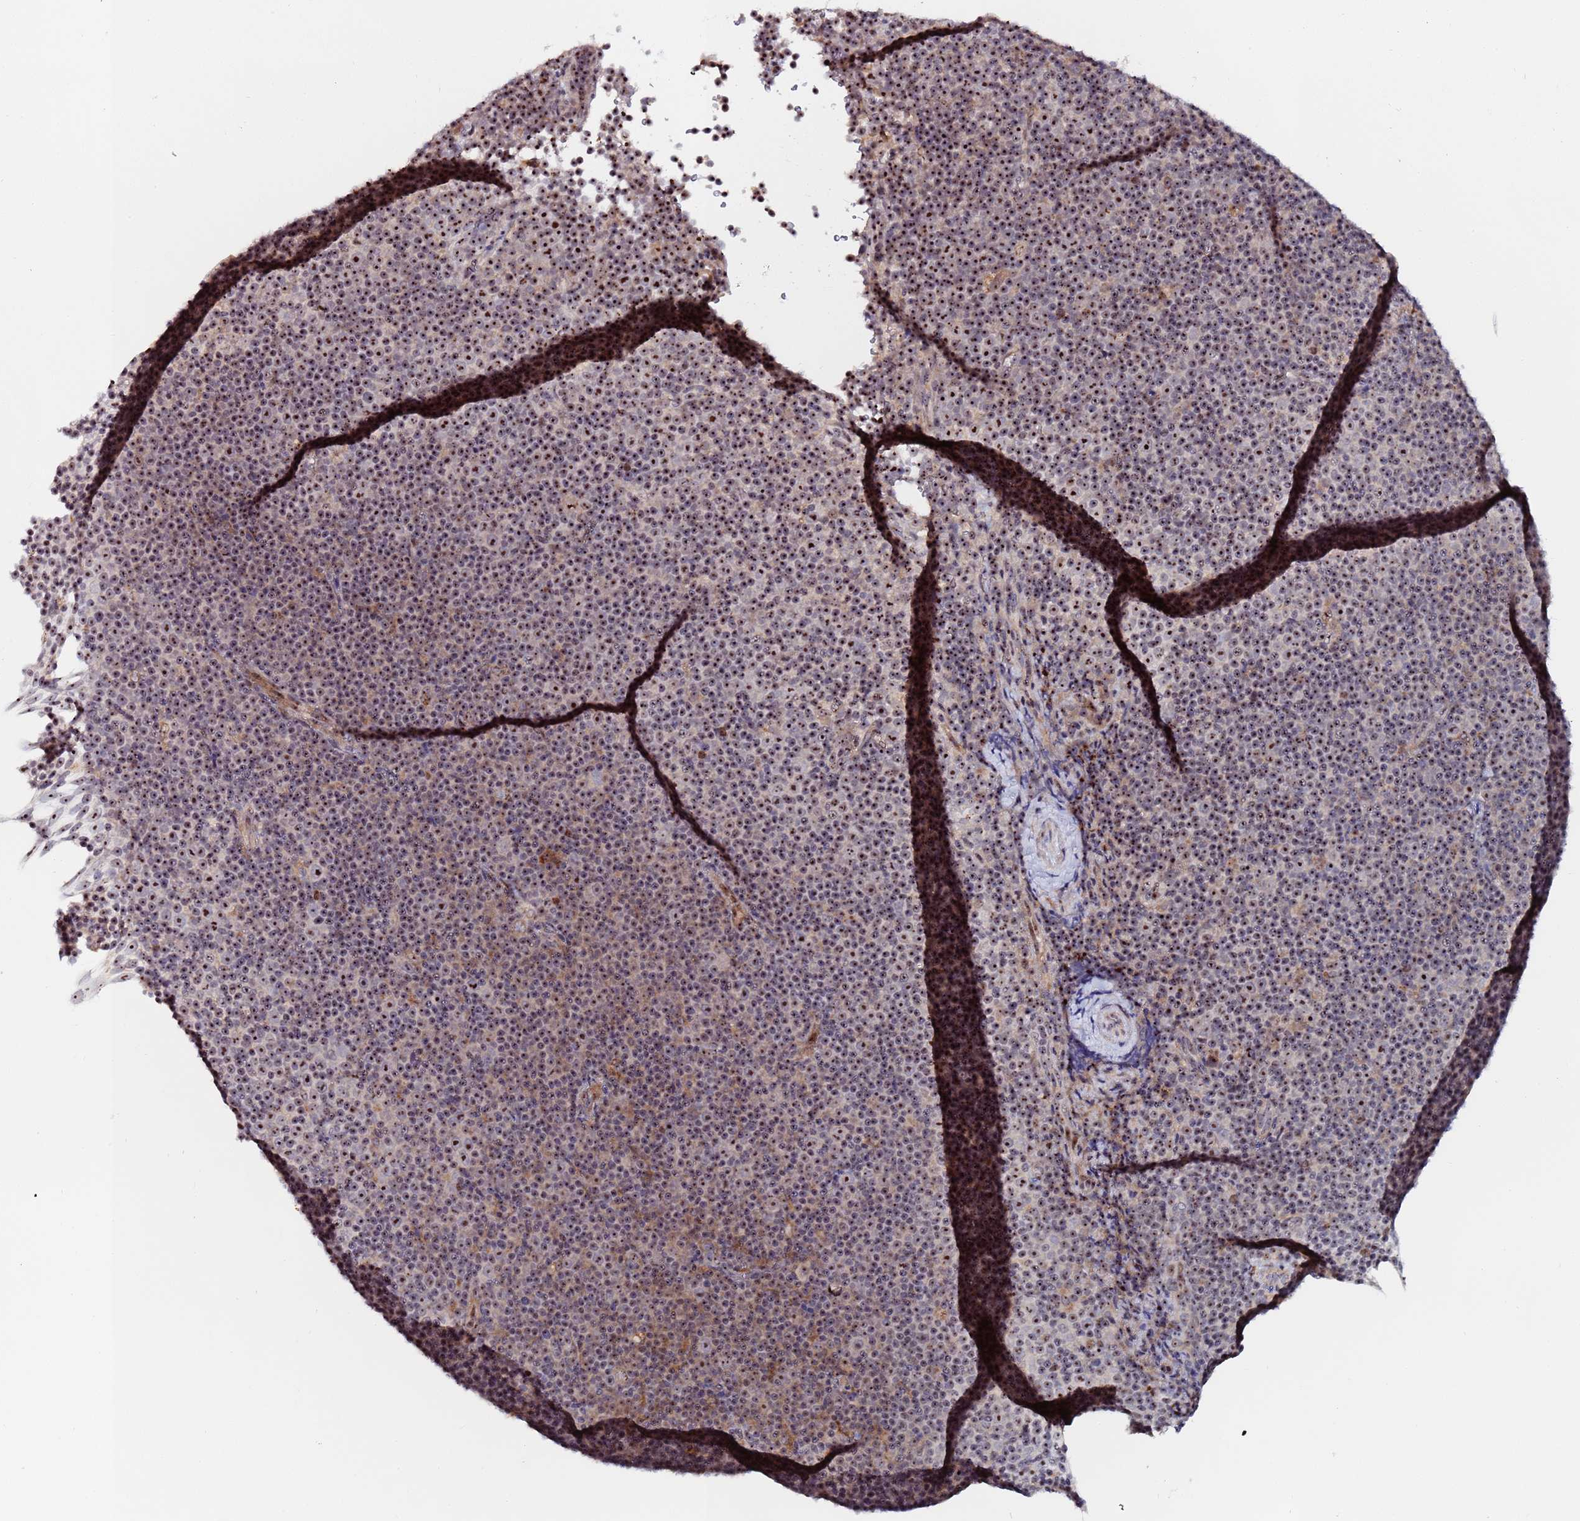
{"staining": {"intensity": "strong", "quantity": "25%-75%", "location": "cytoplasmic/membranous,nuclear"}, "tissue": "lymphoma", "cell_type": "Tumor cells", "image_type": "cancer", "snomed": [{"axis": "morphology", "description": "Malignant lymphoma, non-Hodgkin's type, Low grade"}, {"axis": "topography", "description": "Lymph node"}], "caption": "The micrograph demonstrates staining of lymphoma, revealing strong cytoplasmic/membranous and nuclear protein expression (brown color) within tumor cells.", "gene": "KRI1", "patient": {"sex": "female", "age": 67}}